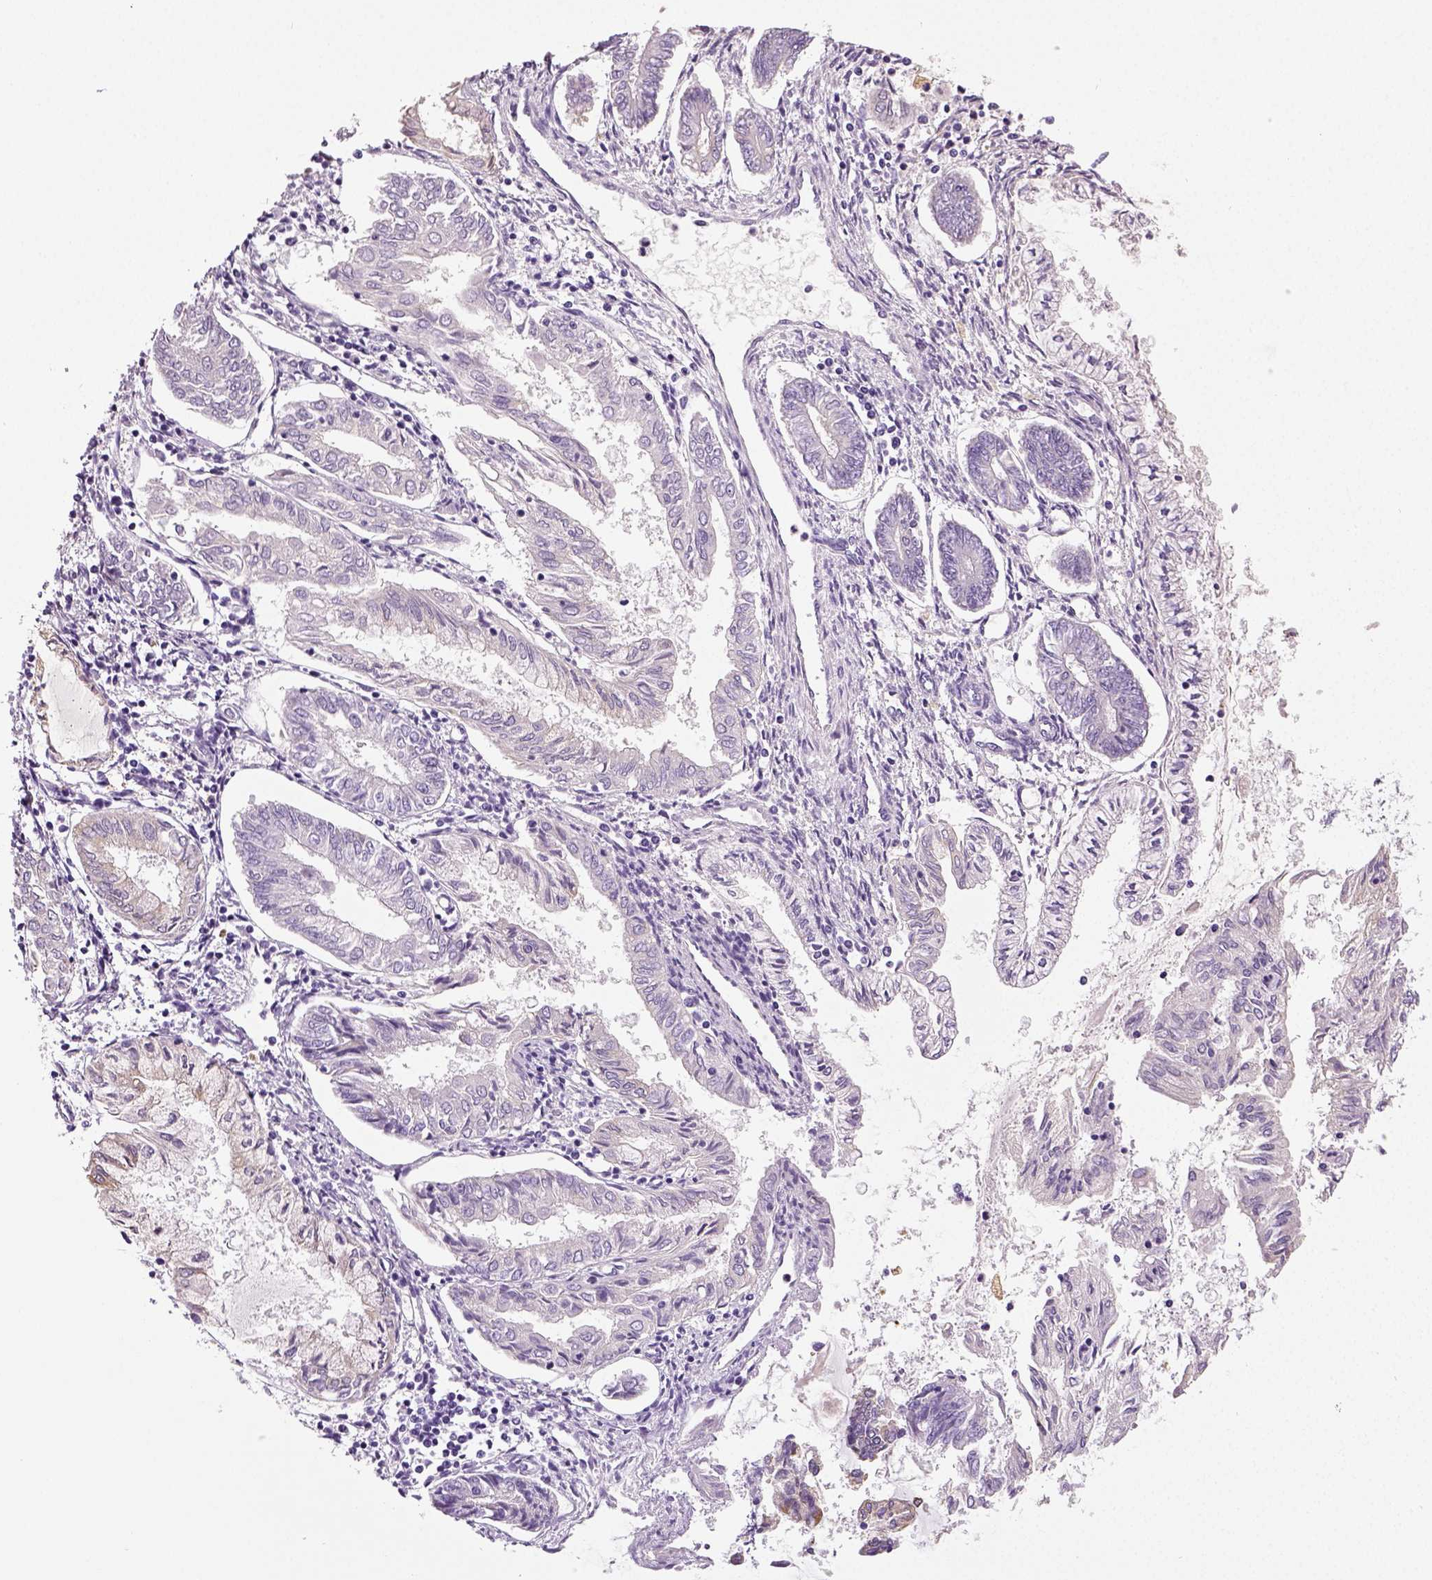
{"staining": {"intensity": "negative", "quantity": "none", "location": "none"}, "tissue": "endometrial cancer", "cell_type": "Tumor cells", "image_type": "cancer", "snomed": [{"axis": "morphology", "description": "Adenocarcinoma, NOS"}, {"axis": "topography", "description": "Endometrium"}], "caption": "Immunohistochemistry of endometrial adenocarcinoma displays no positivity in tumor cells. (DAB (3,3'-diaminobenzidine) immunohistochemistry (IHC) visualized using brightfield microscopy, high magnification).", "gene": "NECAB2", "patient": {"sex": "female", "age": 68}}